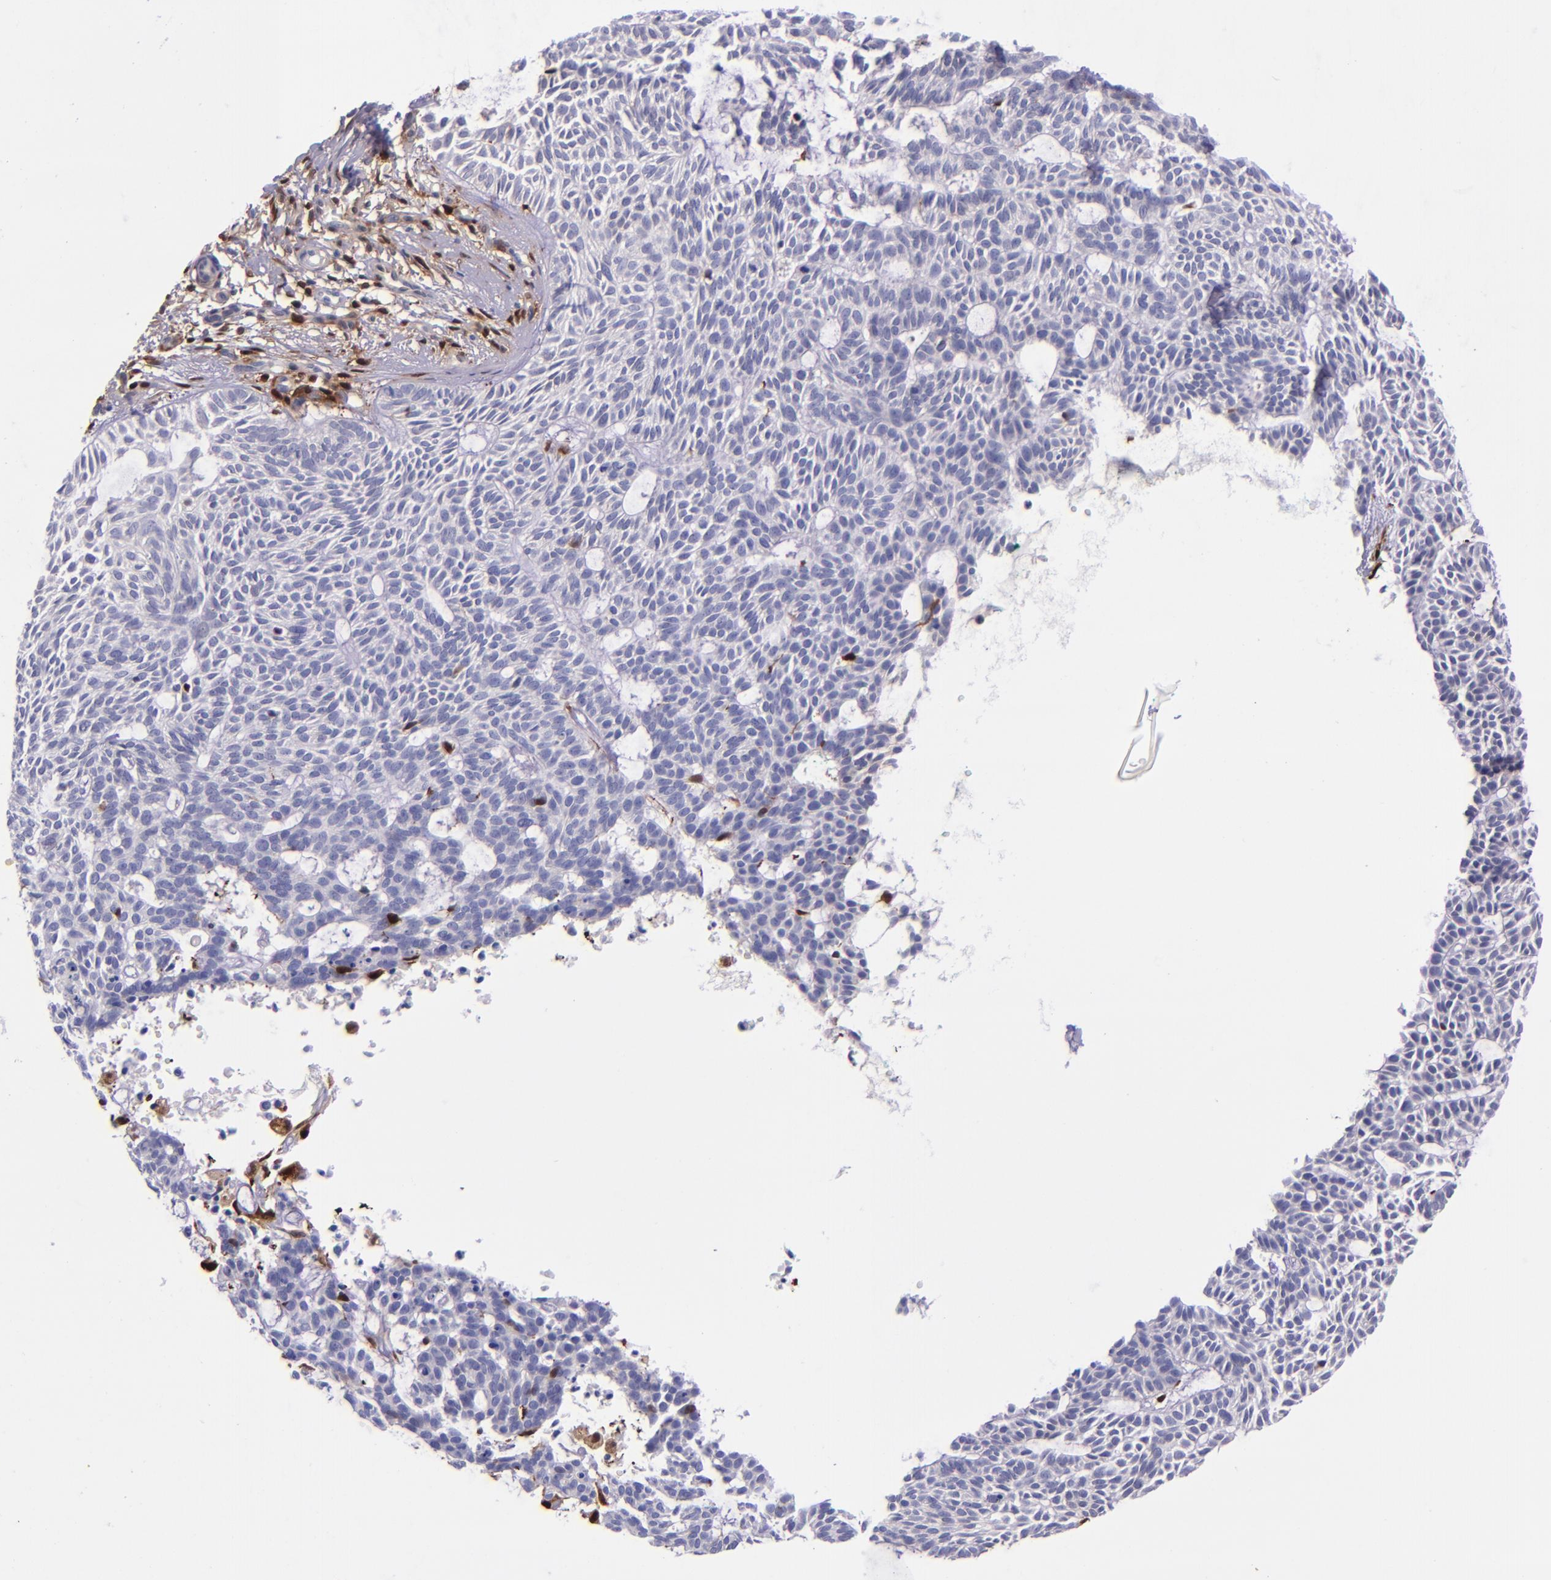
{"staining": {"intensity": "negative", "quantity": "none", "location": "none"}, "tissue": "skin cancer", "cell_type": "Tumor cells", "image_type": "cancer", "snomed": [{"axis": "morphology", "description": "Basal cell carcinoma"}, {"axis": "topography", "description": "Skin"}], "caption": "Human skin cancer stained for a protein using immunohistochemistry reveals no expression in tumor cells.", "gene": "LGALS1", "patient": {"sex": "male", "age": 75}}